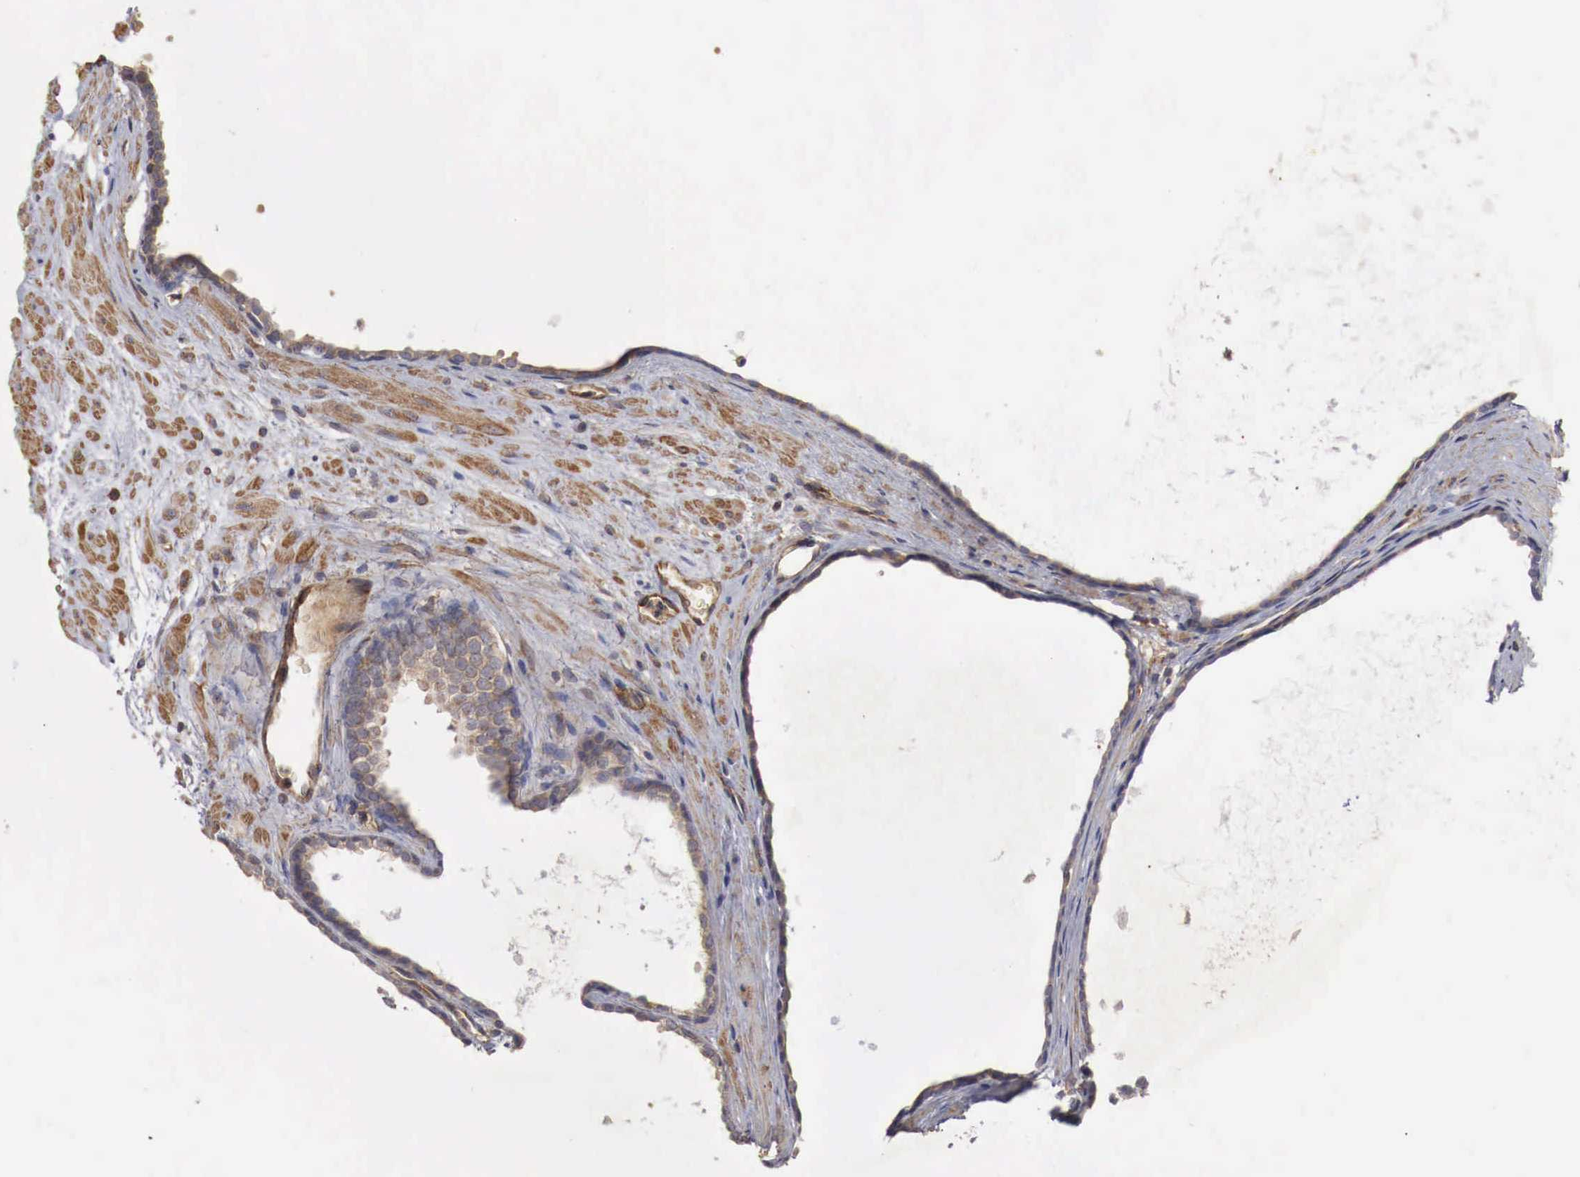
{"staining": {"intensity": "weak", "quantity": ">75%", "location": "cytoplasmic/membranous"}, "tissue": "prostate cancer", "cell_type": "Tumor cells", "image_type": "cancer", "snomed": [{"axis": "morphology", "description": "Adenocarcinoma, High grade"}, {"axis": "topography", "description": "Prostate"}], "caption": "Immunohistochemistry of prostate adenocarcinoma (high-grade) reveals low levels of weak cytoplasmic/membranous staining in approximately >75% of tumor cells. (IHC, brightfield microscopy, high magnification).", "gene": "ARMCX4", "patient": {"sex": "male", "age": 64}}